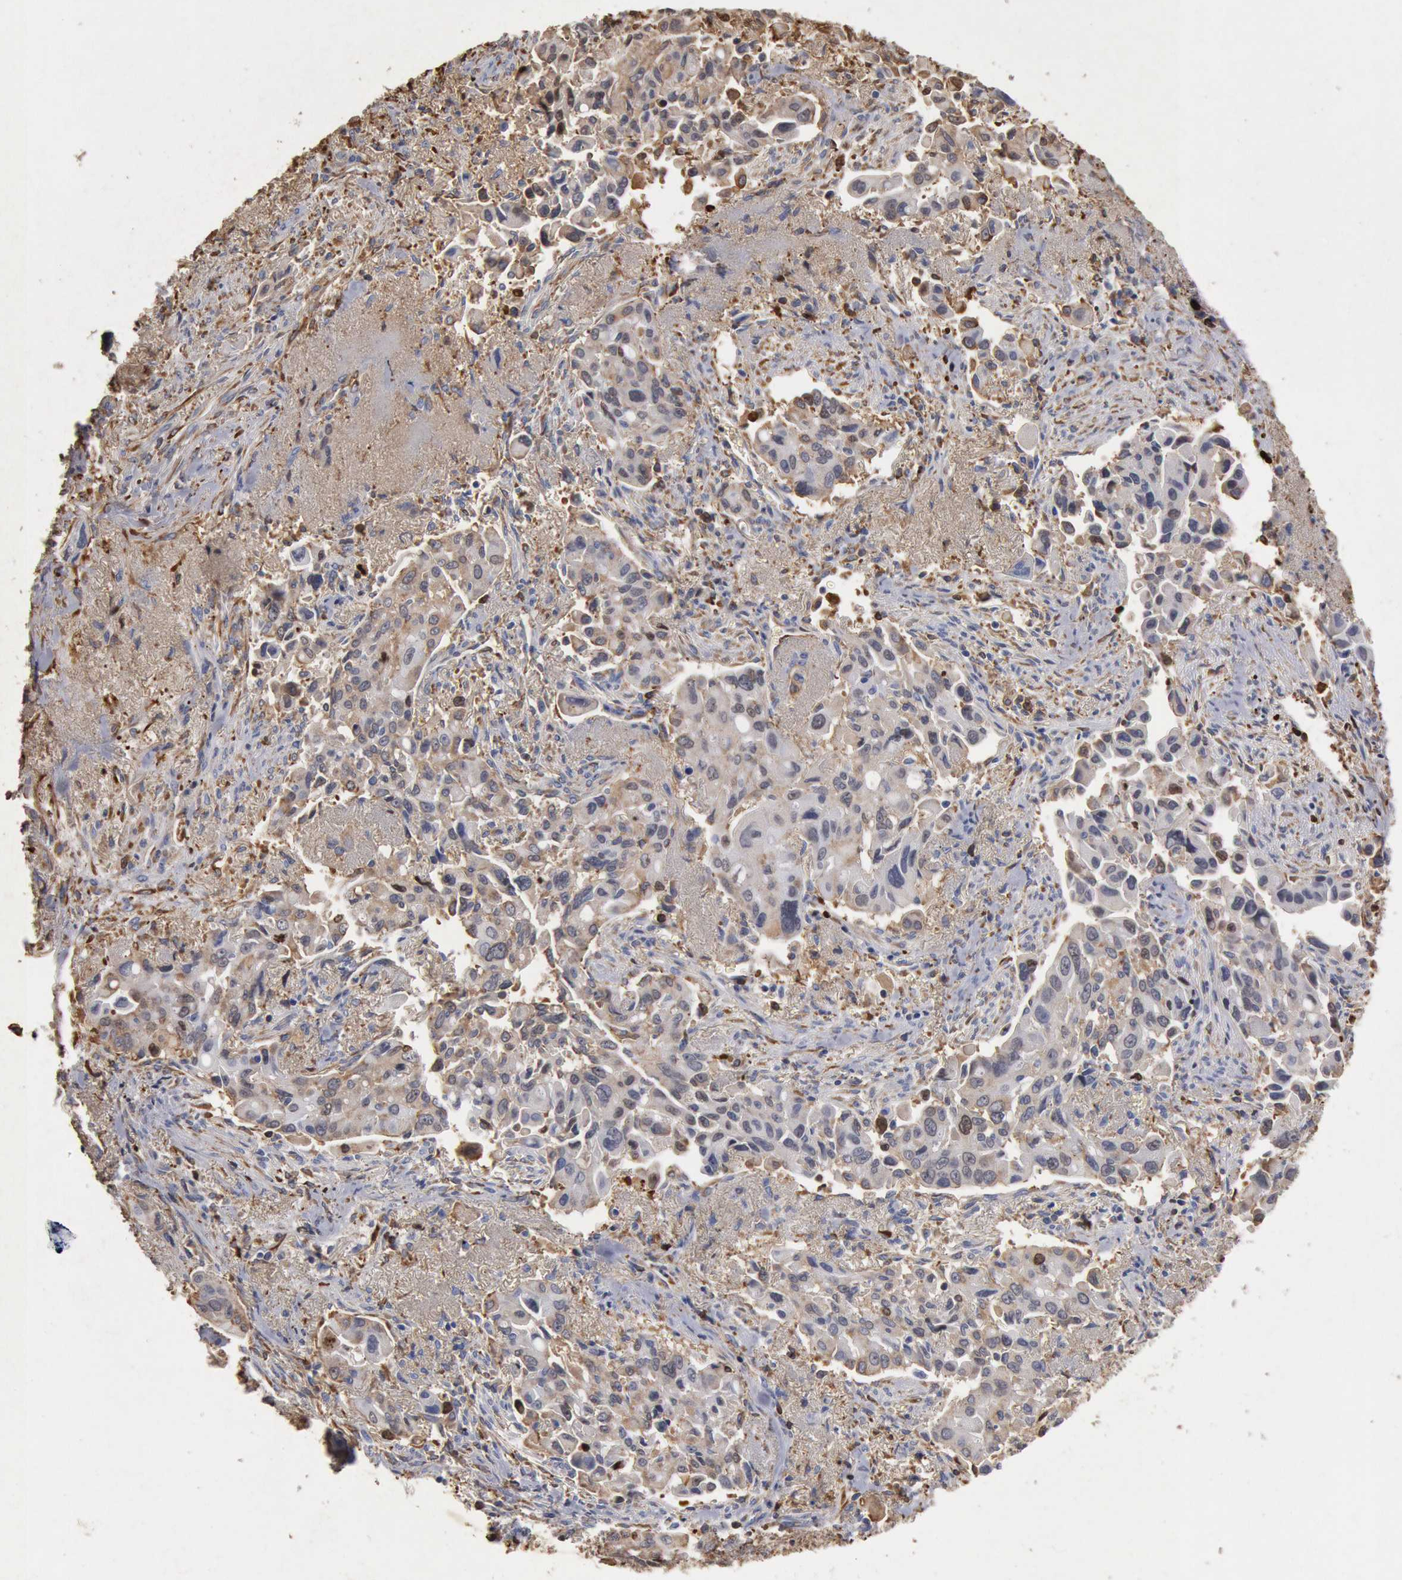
{"staining": {"intensity": "weak", "quantity": "25%-75%", "location": "cytoplasmic/membranous"}, "tissue": "lung cancer", "cell_type": "Tumor cells", "image_type": "cancer", "snomed": [{"axis": "morphology", "description": "Adenocarcinoma, NOS"}, {"axis": "topography", "description": "Lung"}], "caption": "Weak cytoplasmic/membranous positivity is appreciated in approximately 25%-75% of tumor cells in adenocarcinoma (lung).", "gene": "FOXA2", "patient": {"sex": "male", "age": 68}}